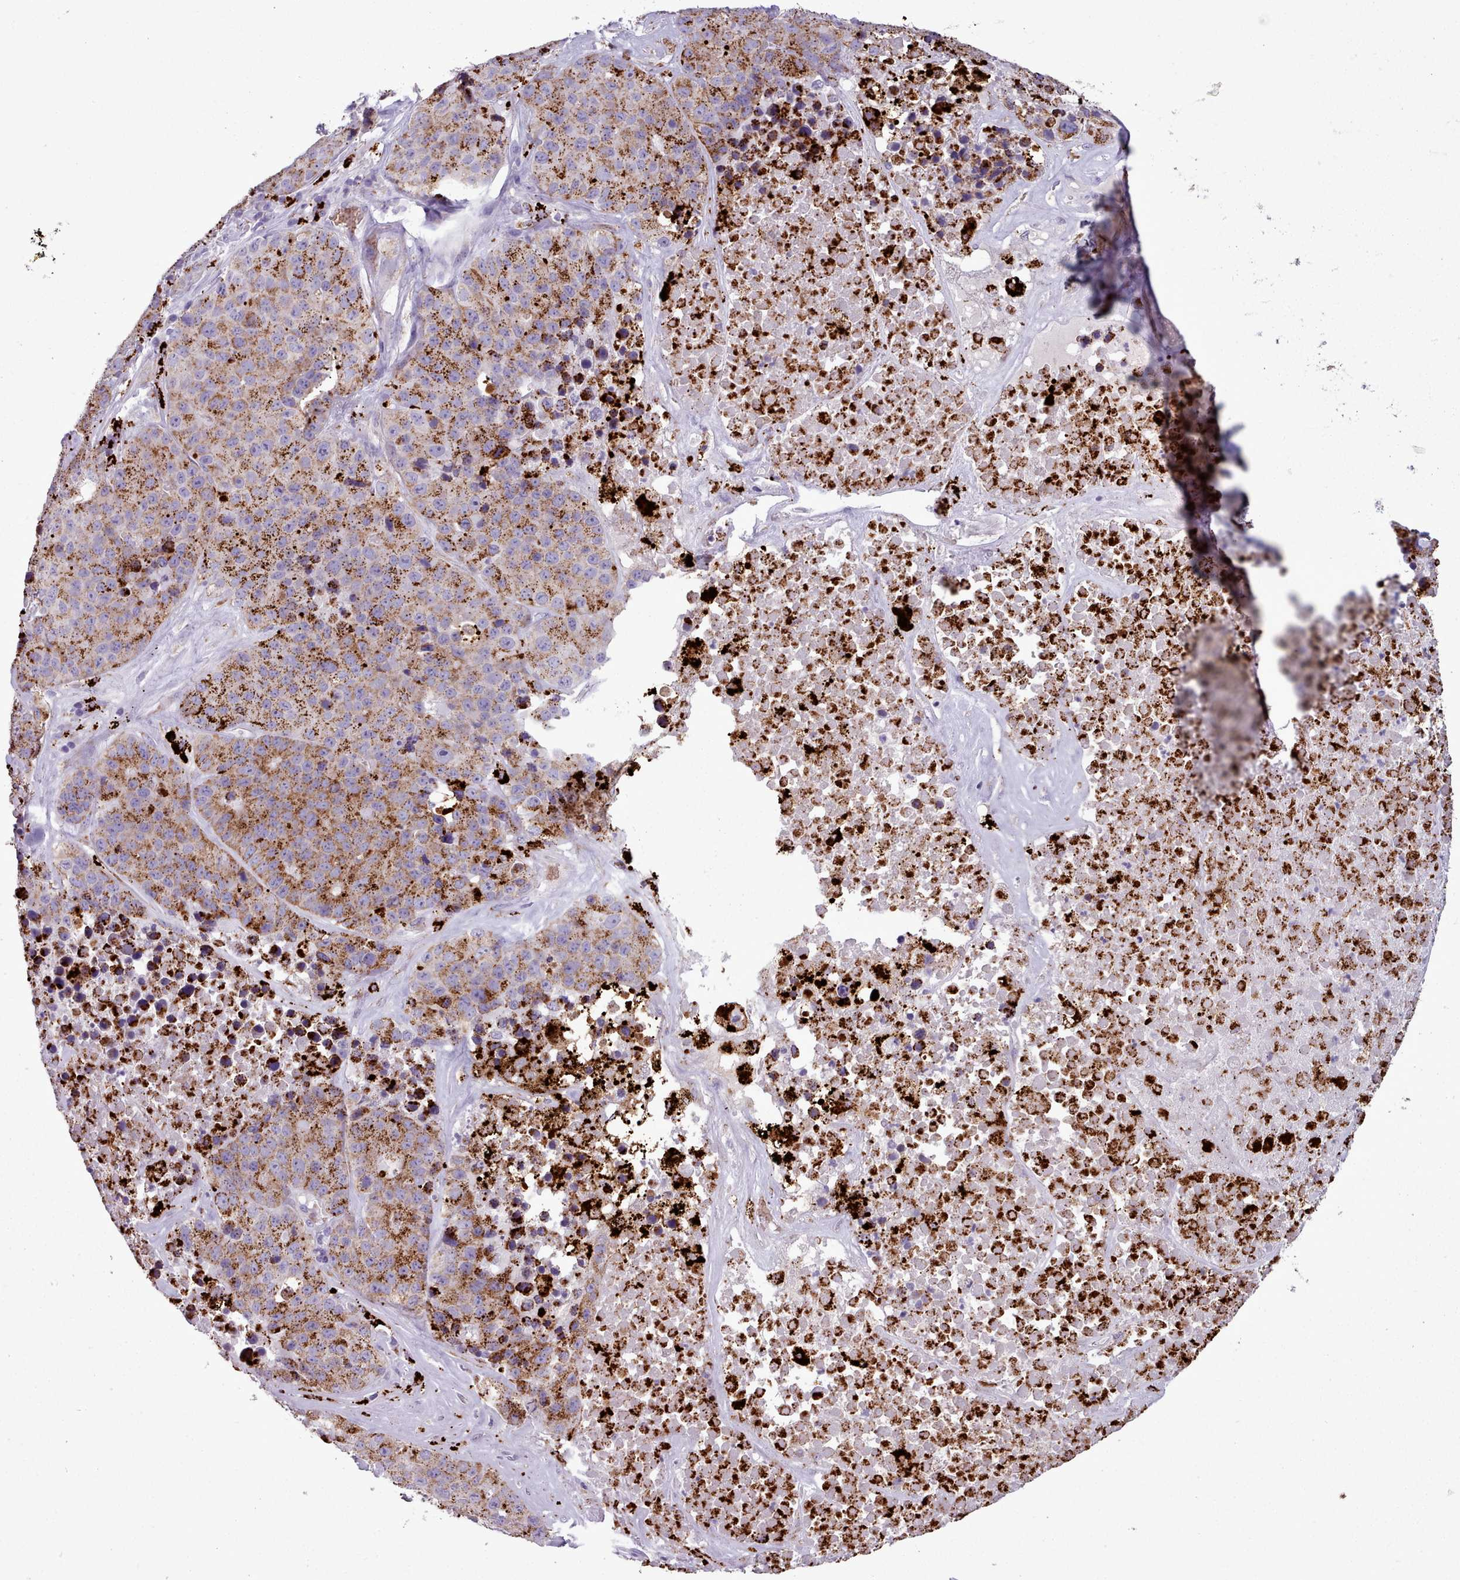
{"staining": {"intensity": "moderate", "quantity": ">75%", "location": "cytoplasmic/membranous"}, "tissue": "stomach cancer", "cell_type": "Tumor cells", "image_type": "cancer", "snomed": [{"axis": "morphology", "description": "Adenocarcinoma, NOS"}, {"axis": "topography", "description": "Stomach"}], "caption": "Adenocarcinoma (stomach) stained with DAB immunohistochemistry displays medium levels of moderate cytoplasmic/membranous staining in approximately >75% of tumor cells.", "gene": "AK4", "patient": {"sex": "male", "age": 71}}